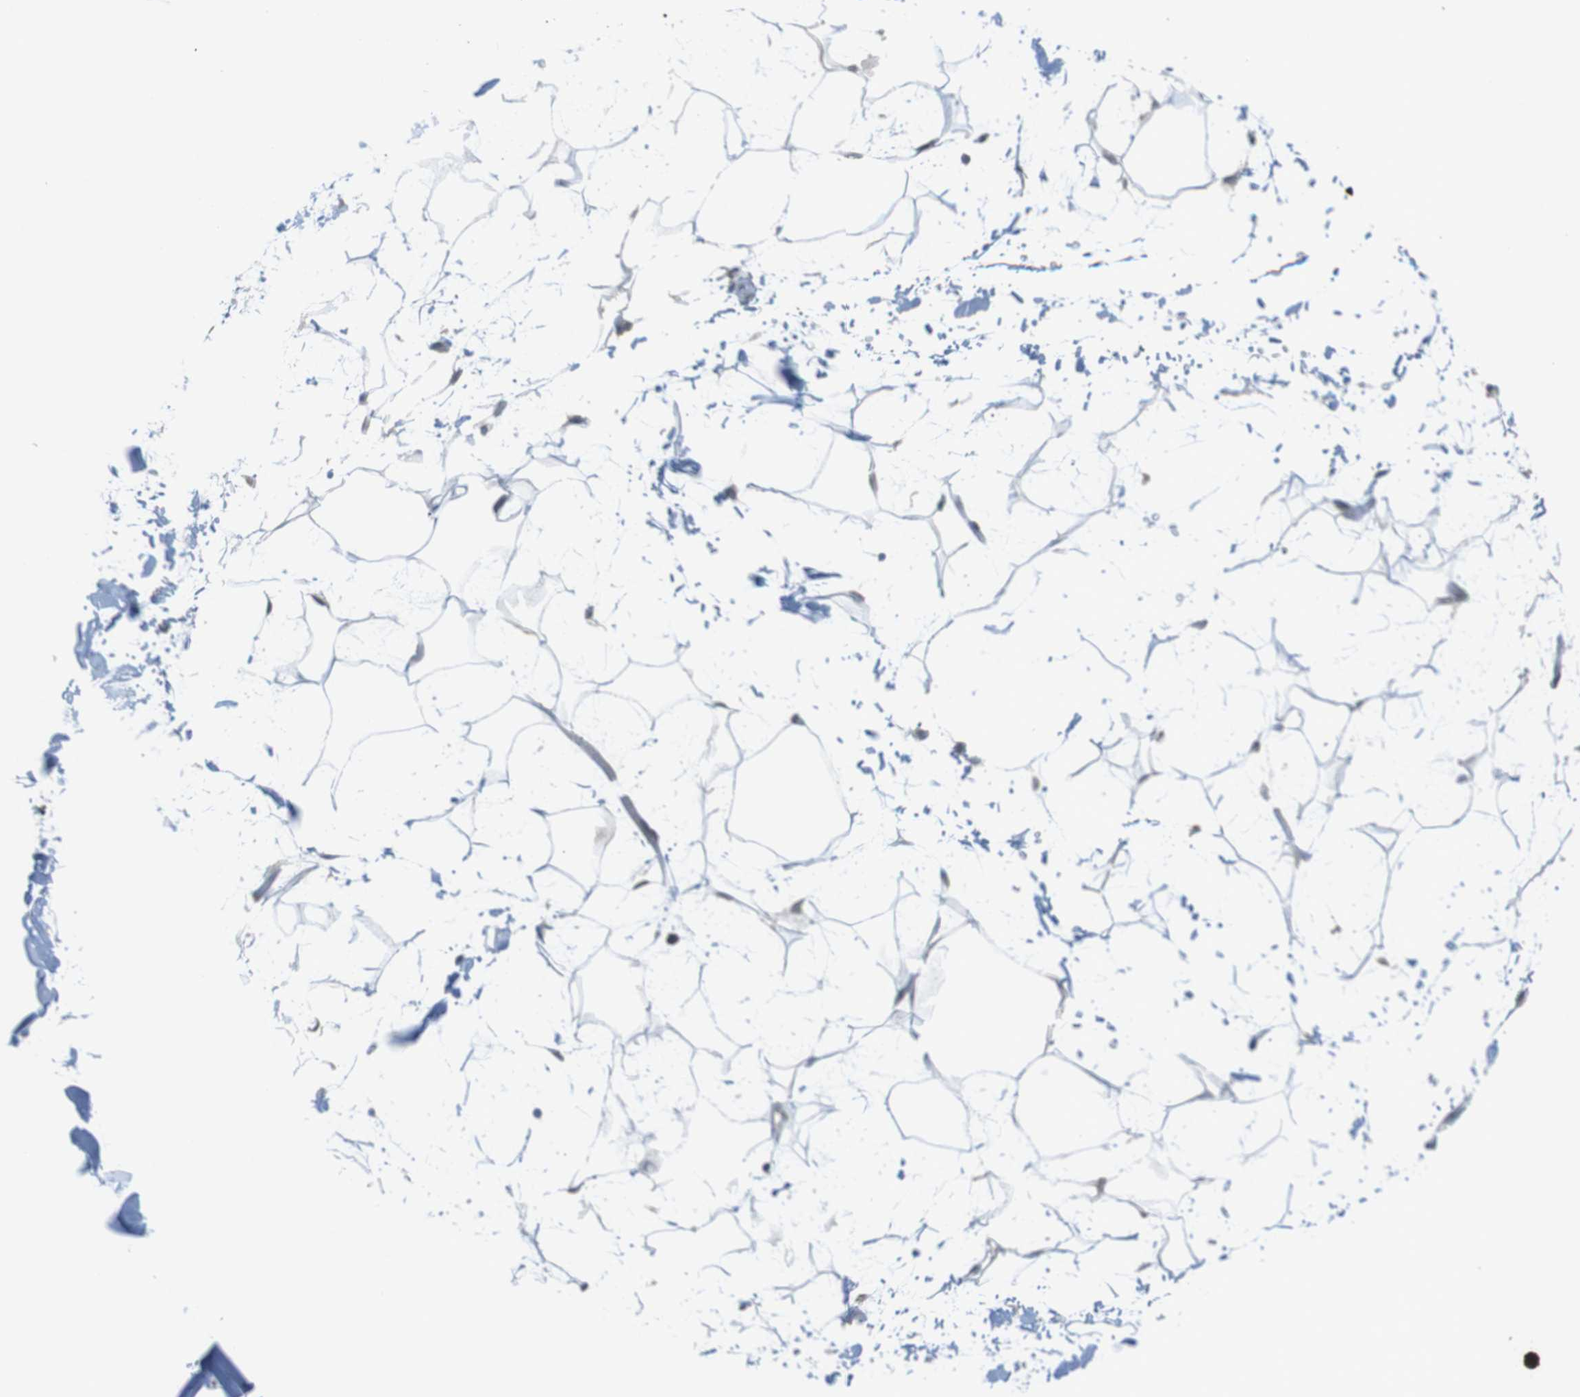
{"staining": {"intensity": "negative", "quantity": "none", "location": "none"}, "tissue": "adipose tissue", "cell_type": "Adipocytes", "image_type": "normal", "snomed": [{"axis": "morphology", "description": "Normal tissue, NOS"}, {"axis": "topography", "description": "Soft tissue"}], "caption": "Micrograph shows no significant protein expression in adipocytes of unremarkable adipose tissue. Brightfield microscopy of immunohistochemistry stained with DAB (brown) and hematoxylin (blue), captured at high magnification.", "gene": "FZD10", "patient": {"sex": "male", "age": 72}}